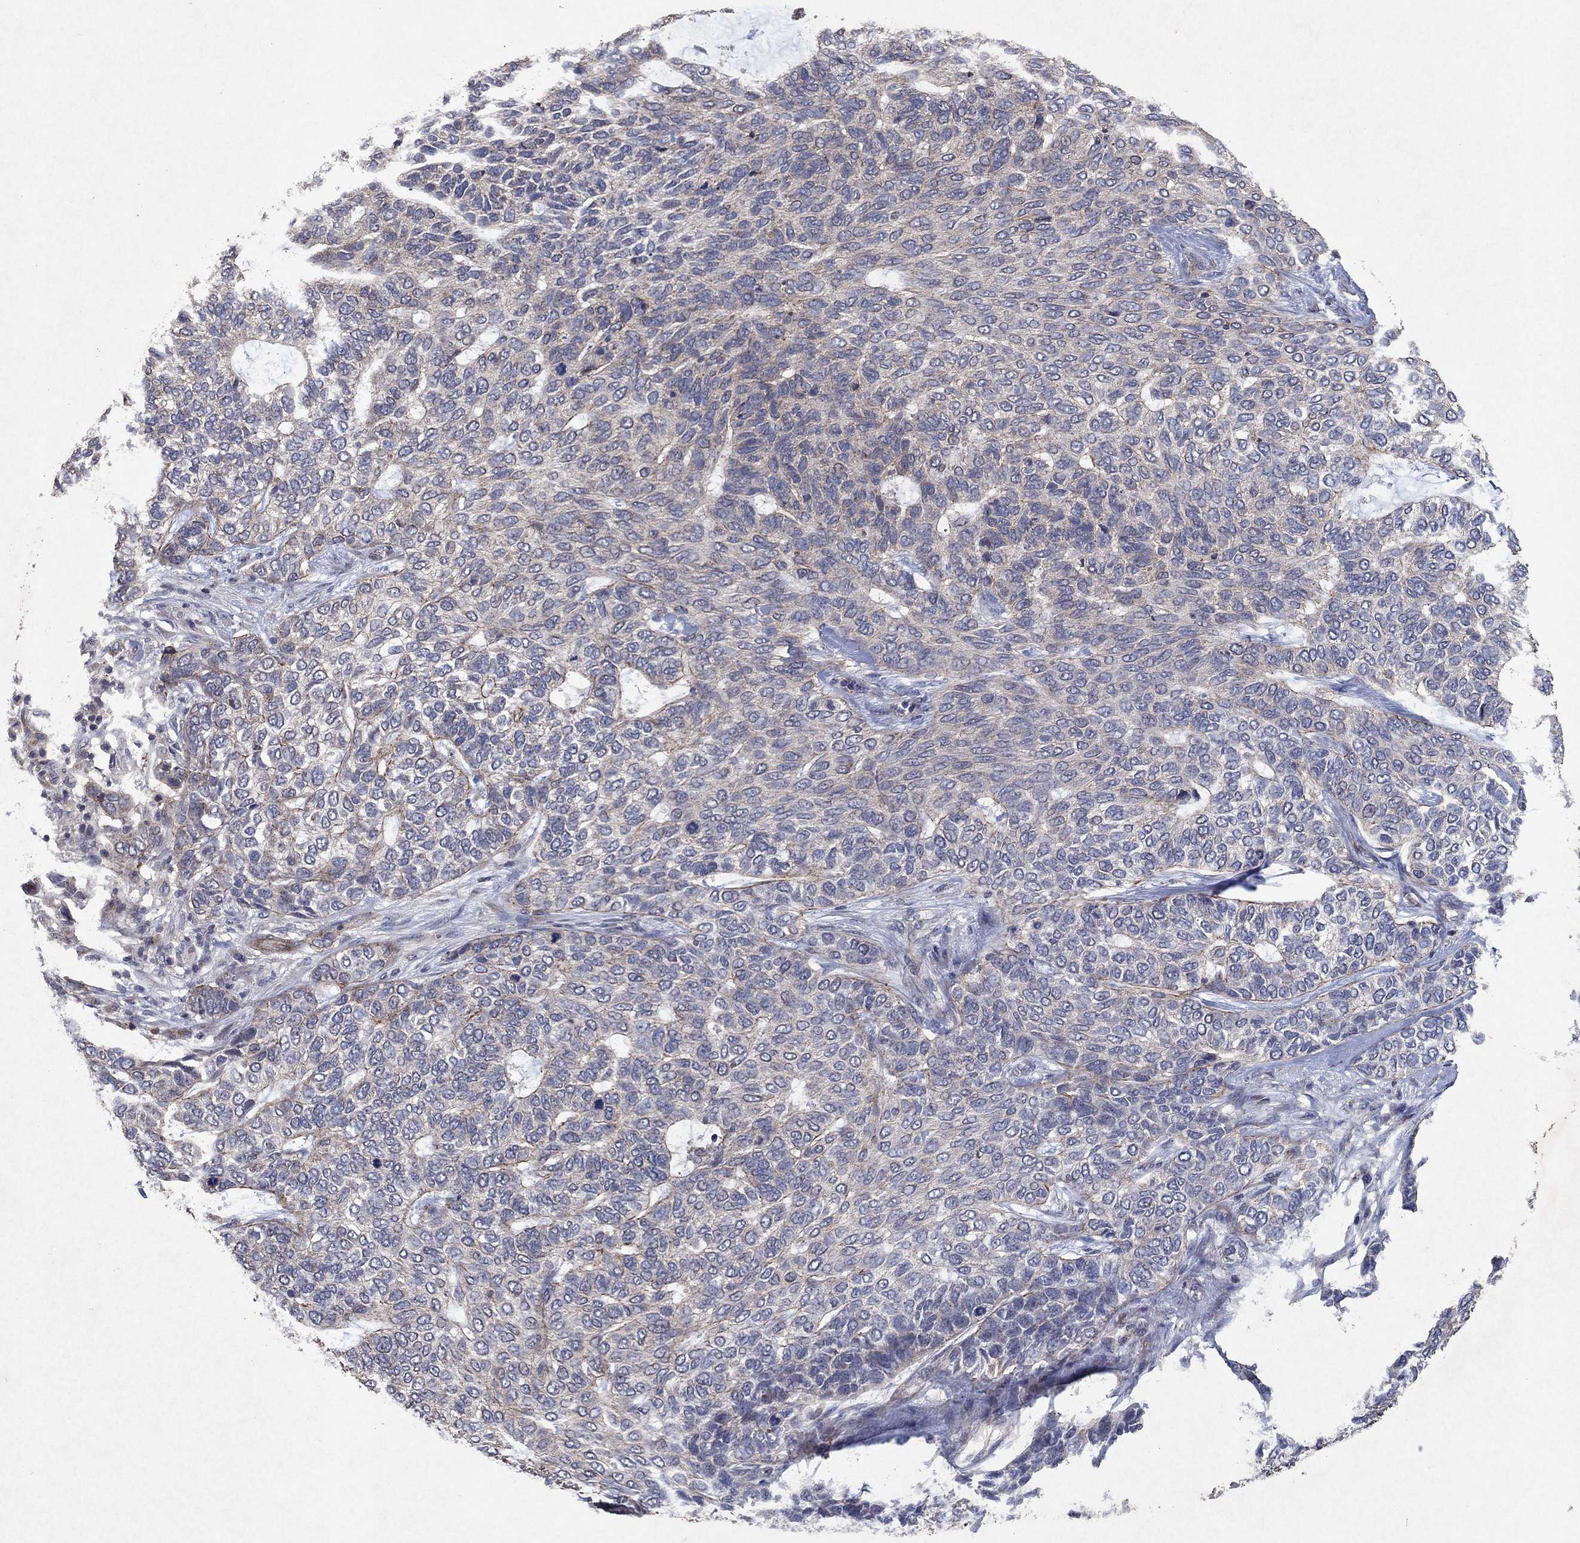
{"staining": {"intensity": "negative", "quantity": "none", "location": "none"}, "tissue": "skin cancer", "cell_type": "Tumor cells", "image_type": "cancer", "snomed": [{"axis": "morphology", "description": "Basal cell carcinoma"}, {"axis": "topography", "description": "Skin"}], "caption": "Immunohistochemical staining of human skin basal cell carcinoma reveals no significant staining in tumor cells.", "gene": "FRG1", "patient": {"sex": "female", "age": 65}}